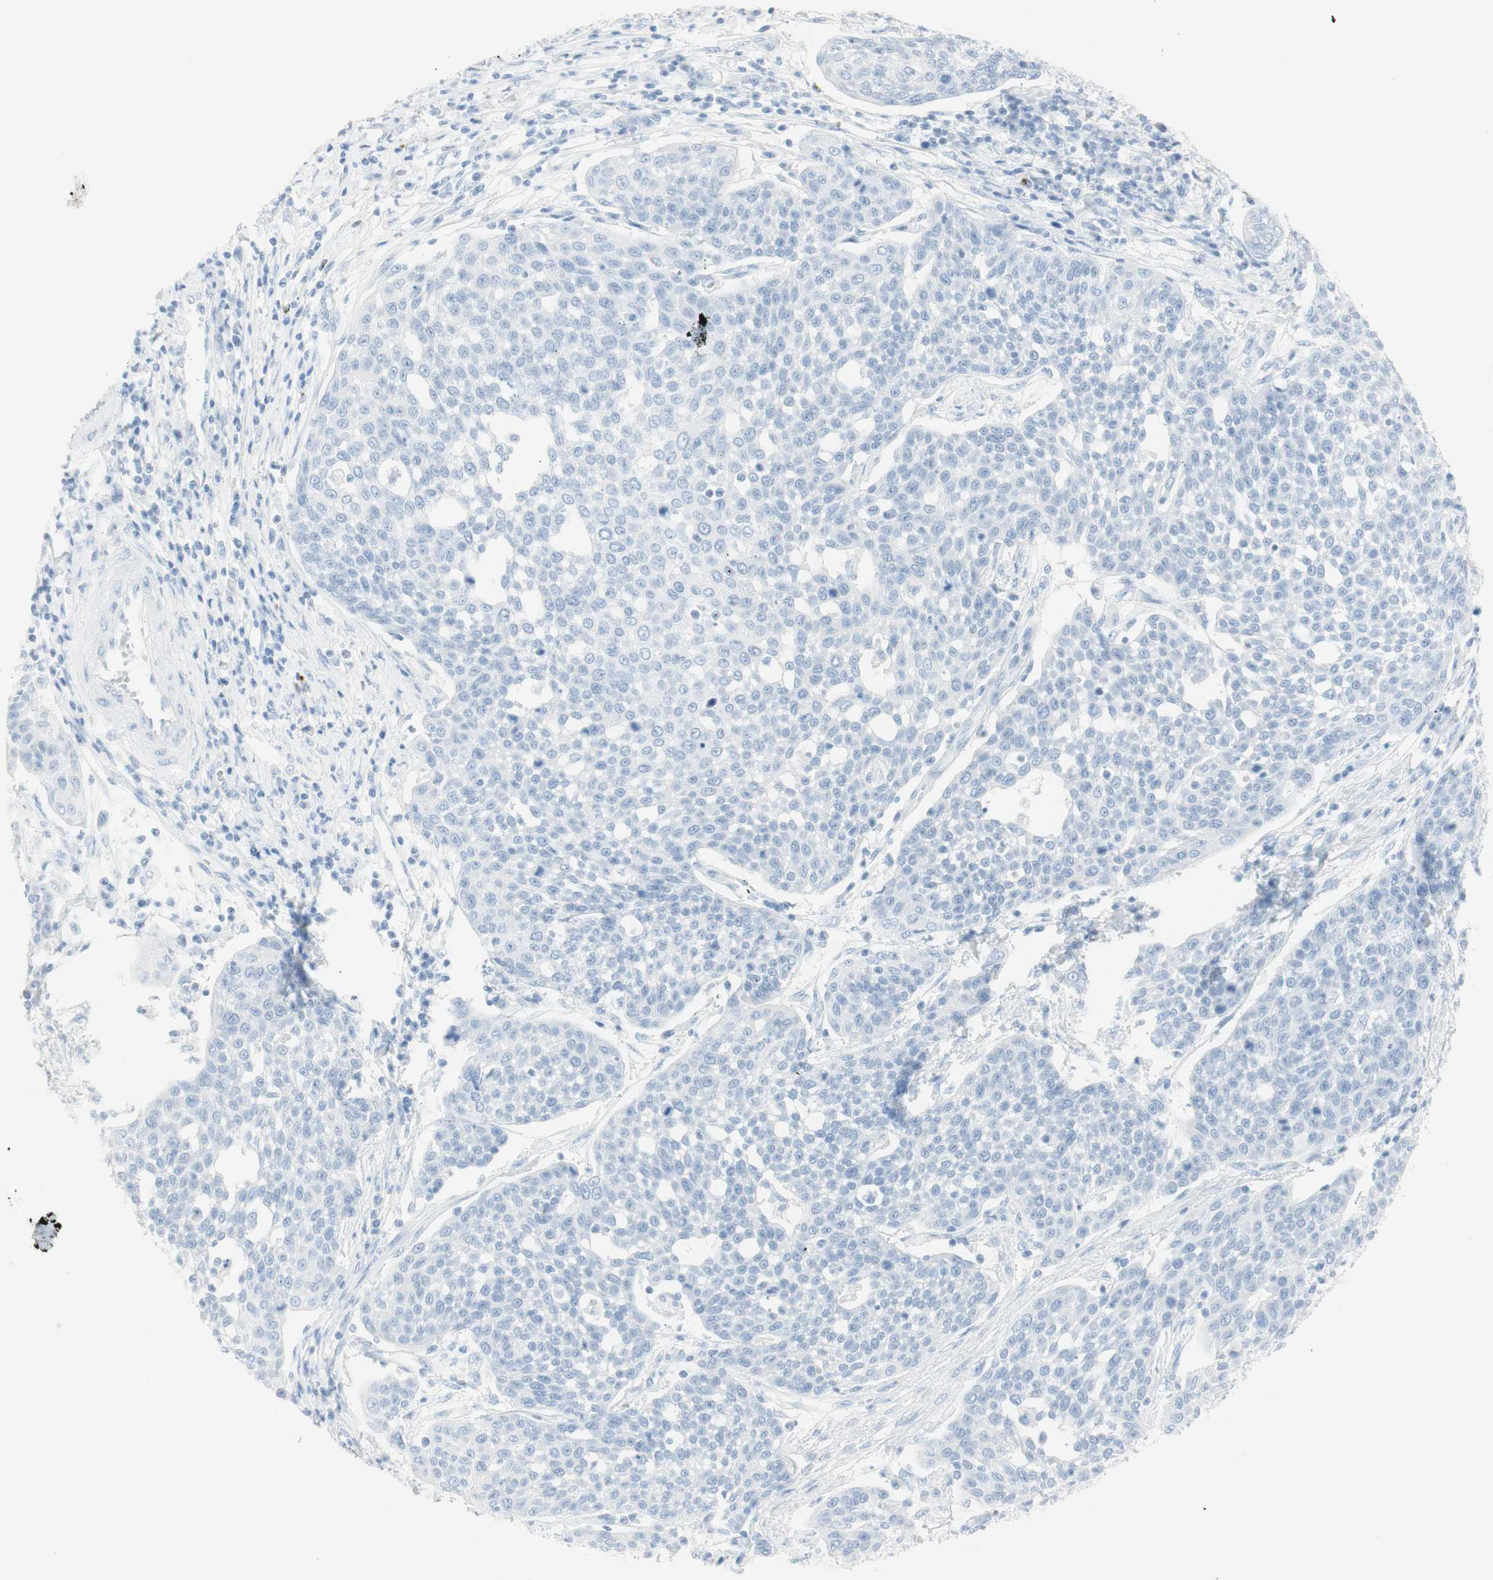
{"staining": {"intensity": "negative", "quantity": "none", "location": "none"}, "tissue": "cervical cancer", "cell_type": "Tumor cells", "image_type": "cancer", "snomed": [{"axis": "morphology", "description": "Squamous cell carcinoma, NOS"}, {"axis": "topography", "description": "Cervix"}], "caption": "Histopathology image shows no significant protein positivity in tumor cells of squamous cell carcinoma (cervical).", "gene": "NAPSA", "patient": {"sex": "female", "age": 34}}